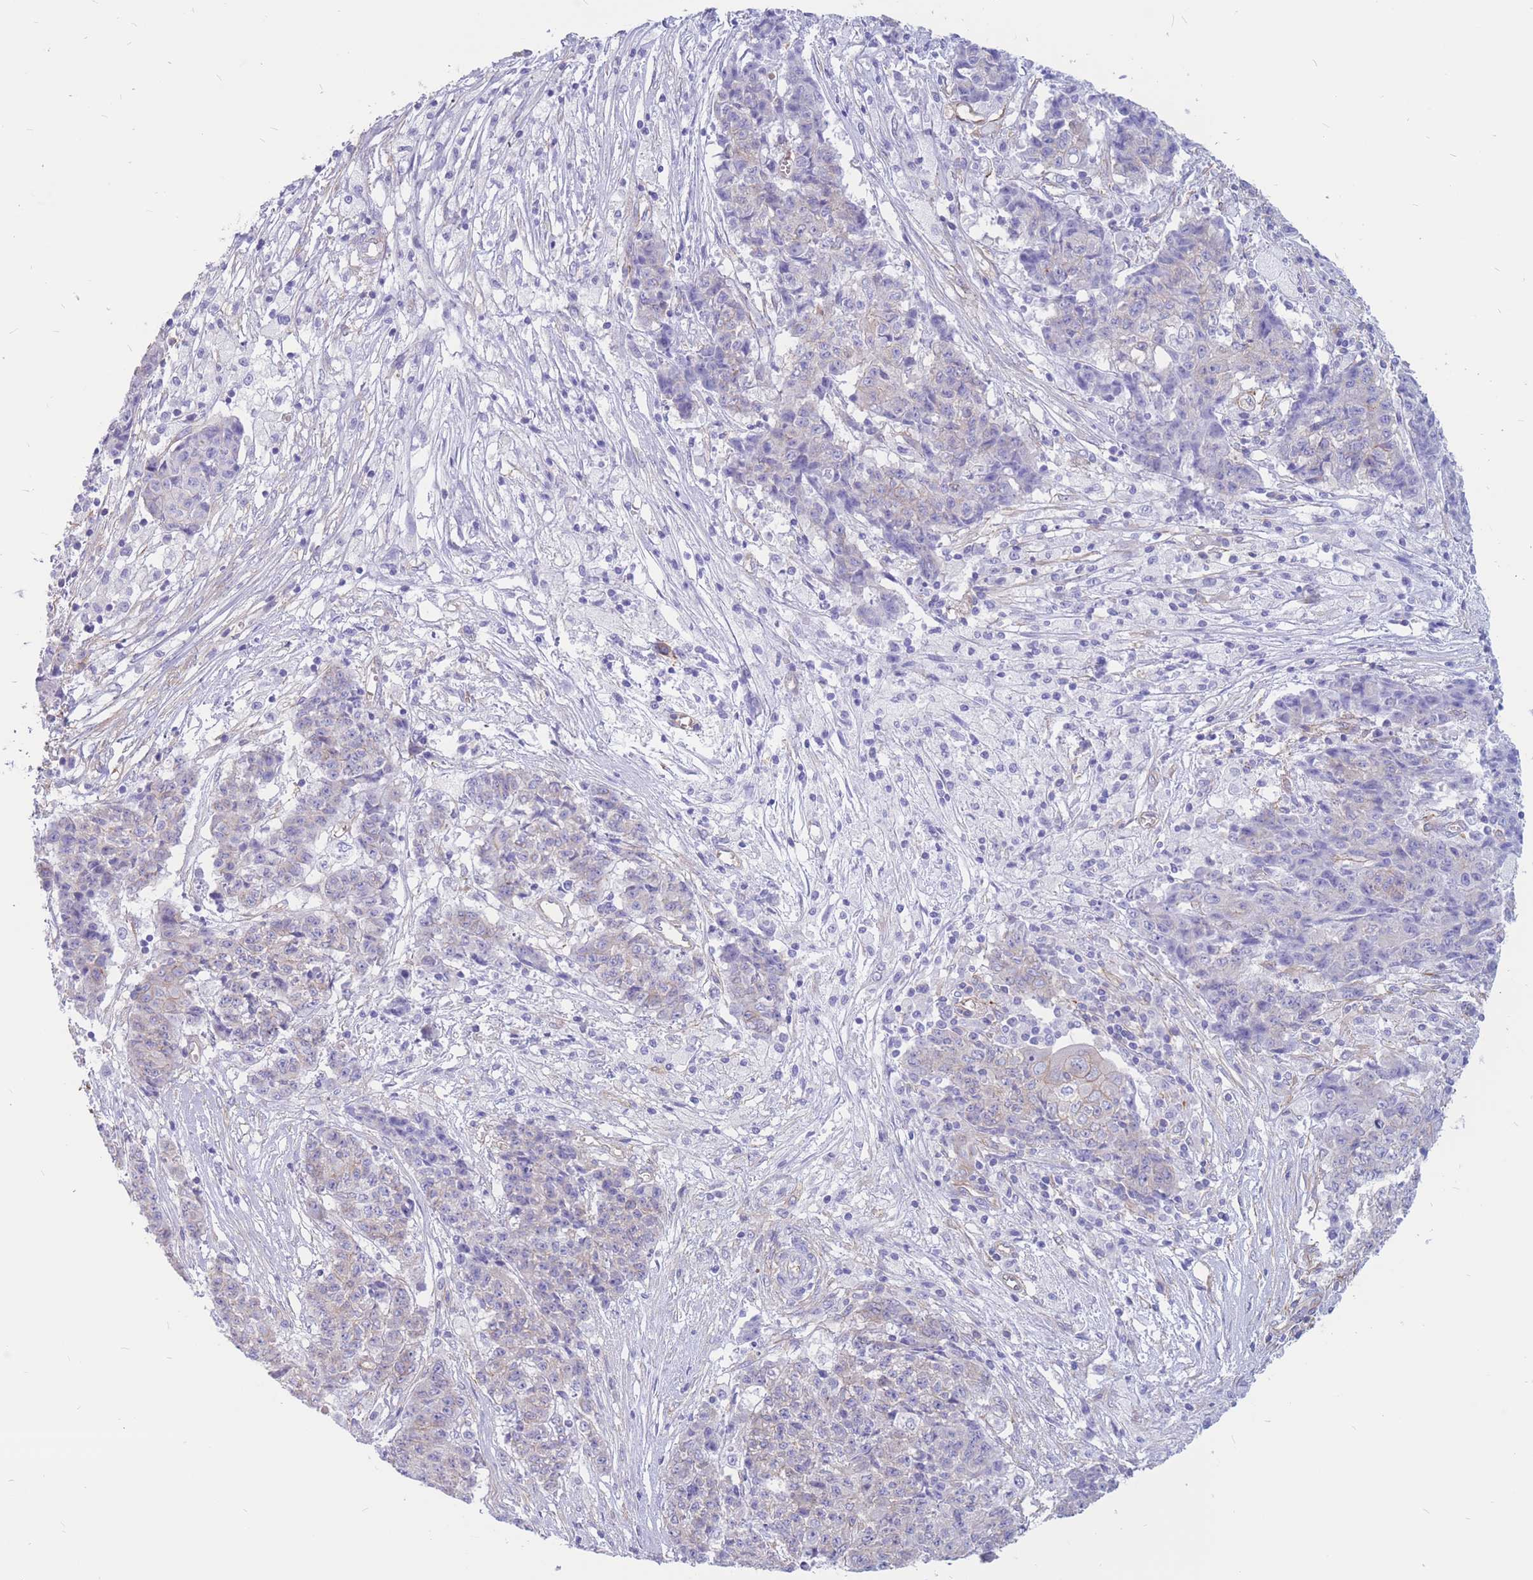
{"staining": {"intensity": "negative", "quantity": "none", "location": "none"}, "tissue": "ovarian cancer", "cell_type": "Tumor cells", "image_type": "cancer", "snomed": [{"axis": "morphology", "description": "Carcinoma, endometroid"}, {"axis": "topography", "description": "Ovary"}], "caption": "A micrograph of human ovarian endometroid carcinoma is negative for staining in tumor cells.", "gene": "ADD2", "patient": {"sex": "female", "age": 42}}